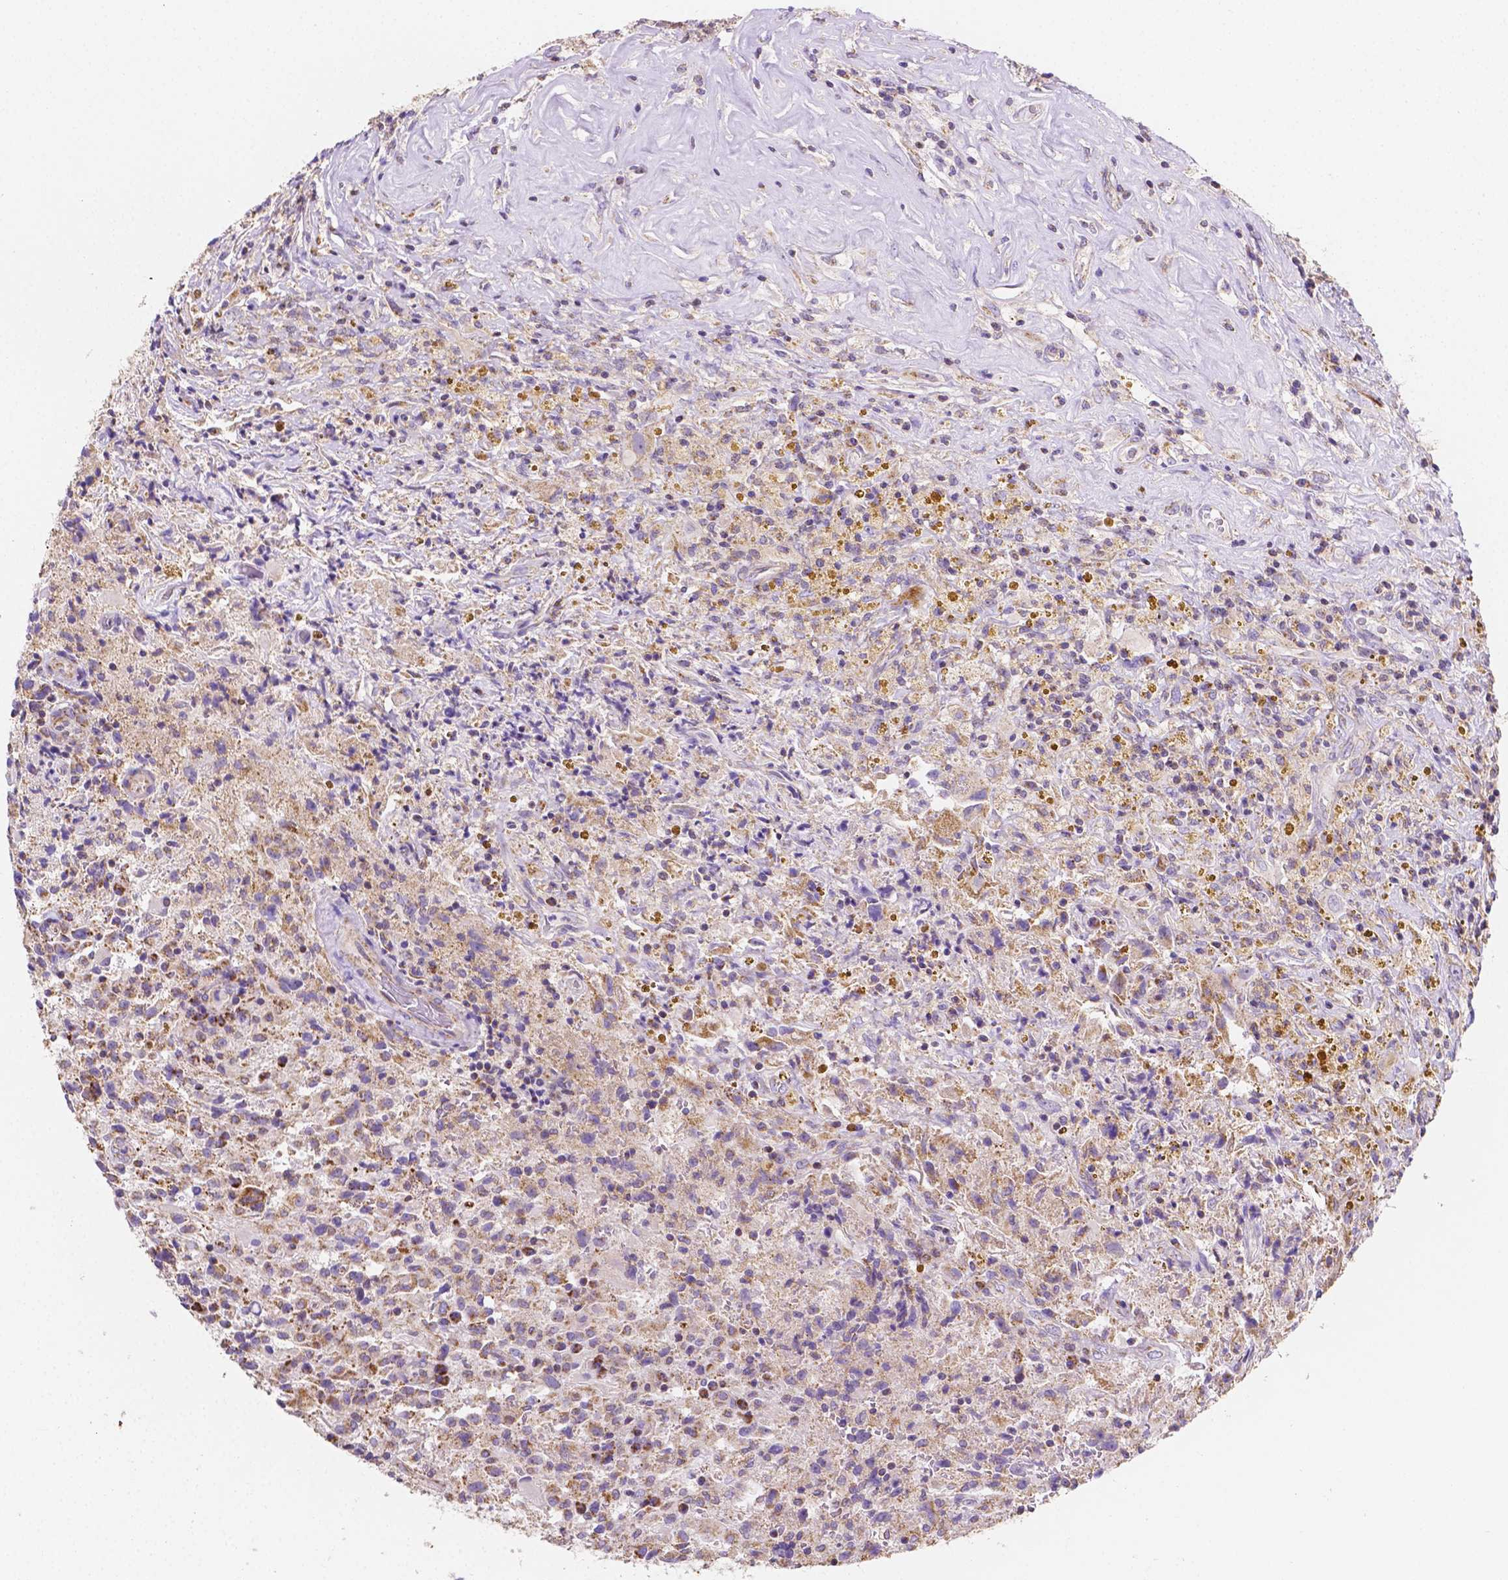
{"staining": {"intensity": "moderate", "quantity": "<25%", "location": "cytoplasmic/membranous"}, "tissue": "glioma", "cell_type": "Tumor cells", "image_type": "cancer", "snomed": [{"axis": "morphology", "description": "Glioma, malignant, High grade"}, {"axis": "topography", "description": "Brain"}], "caption": "The histopathology image shows immunohistochemical staining of glioma. There is moderate cytoplasmic/membranous expression is present in approximately <25% of tumor cells.", "gene": "SGTB", "patient": {"sex": "male", "age": 68}}